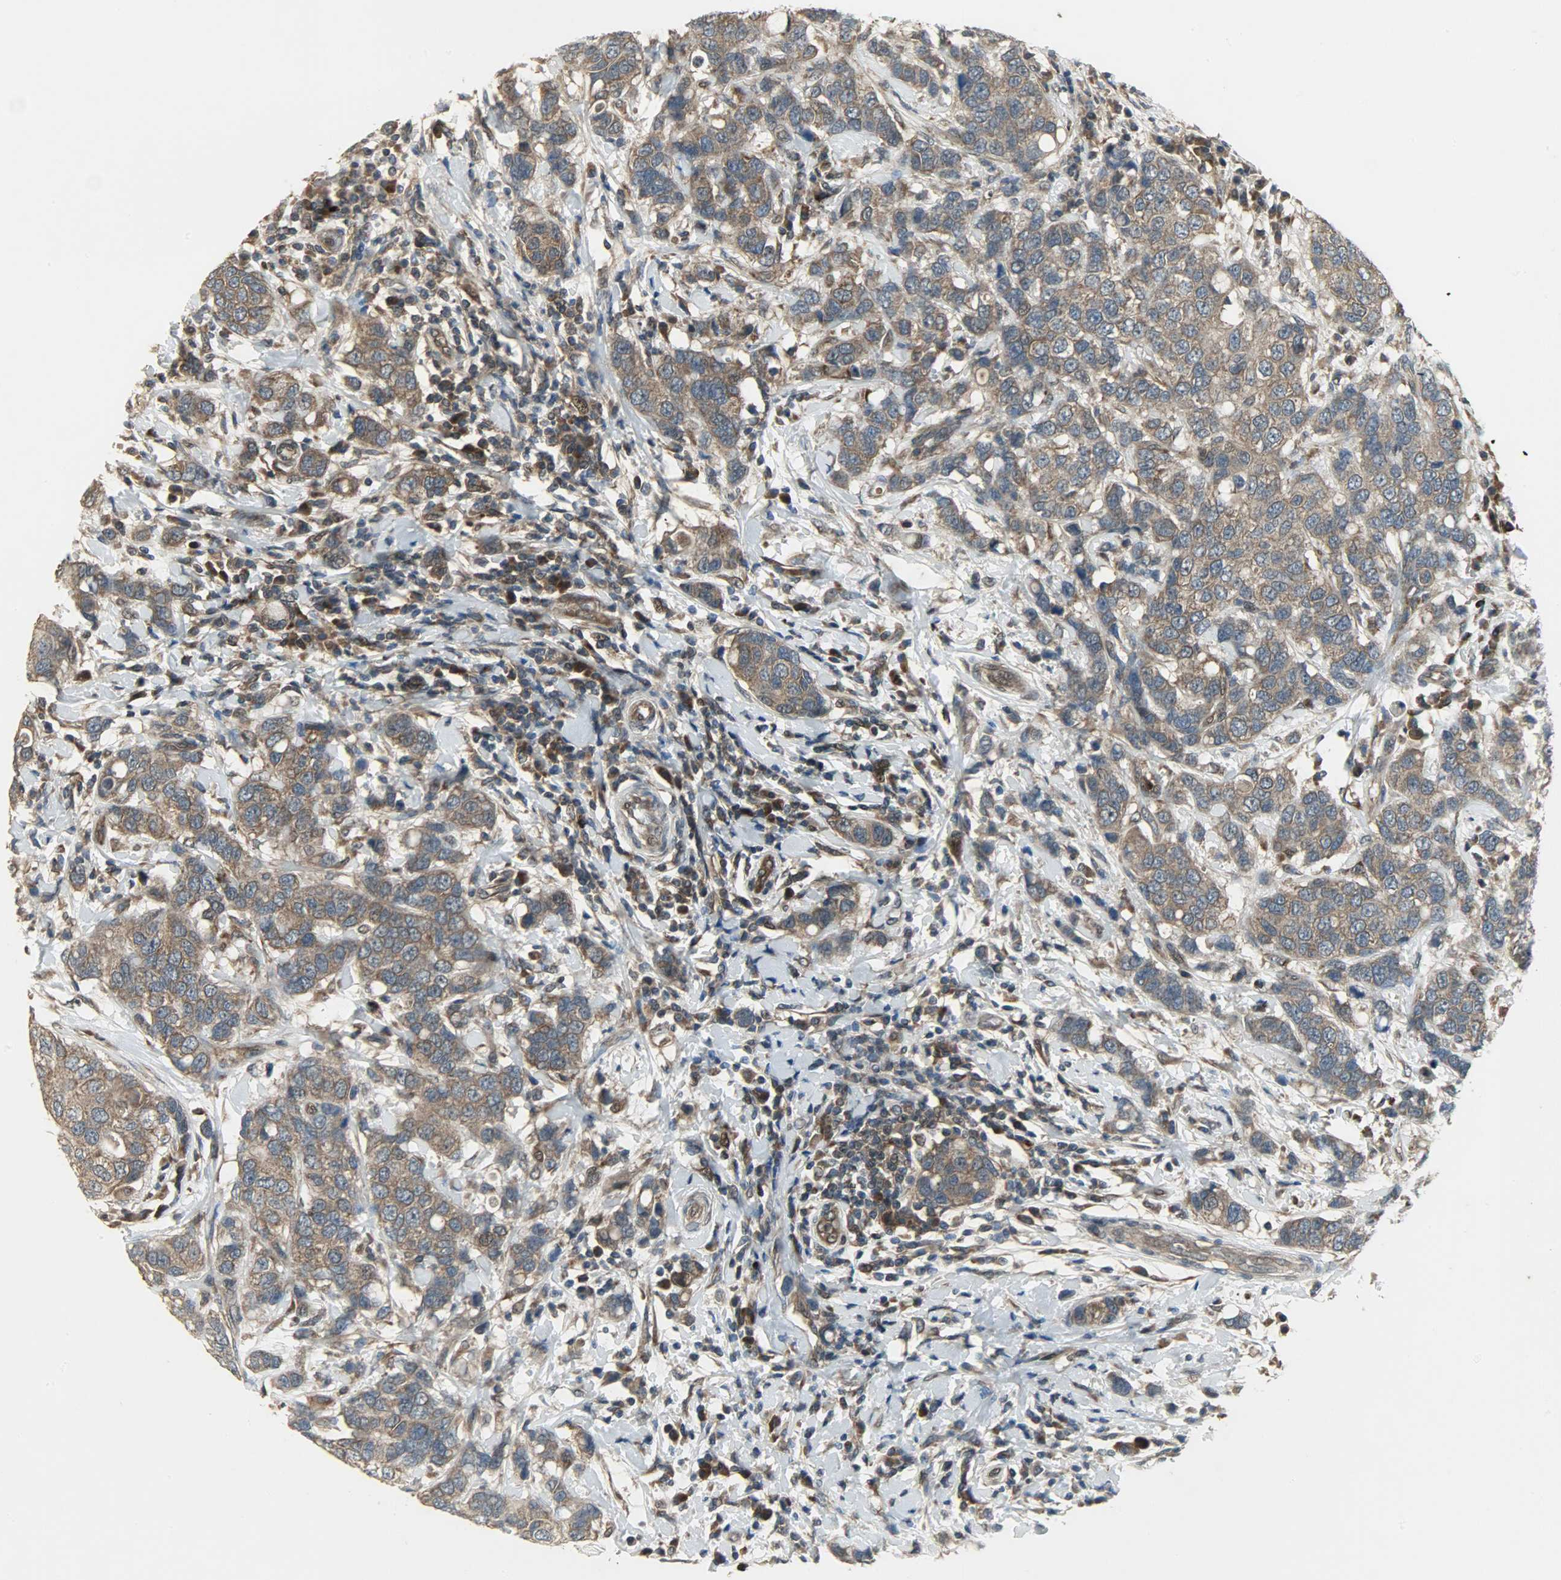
{"staining": {"intensity": "moderate", "quantity": ">75%", "location": "cytoplasmic/membranous"}, "tissue": "breast cancer", "cell_type": "Tumor cells", "image_type": "cancer", "snomed": [{"axis": "morphology", "description": "Duct carcinoma"}, {"axis": "topography", "description": "Breast"}], "caption": "There is medium levels of moderate cytoplasmic/membranous staining in tumor cells of breast intraductal carcinoma, as demonstrated by immunohistochemical staining (brown color).", "gene": "AMT", "patient": {"sex": "female", "age": 27}}